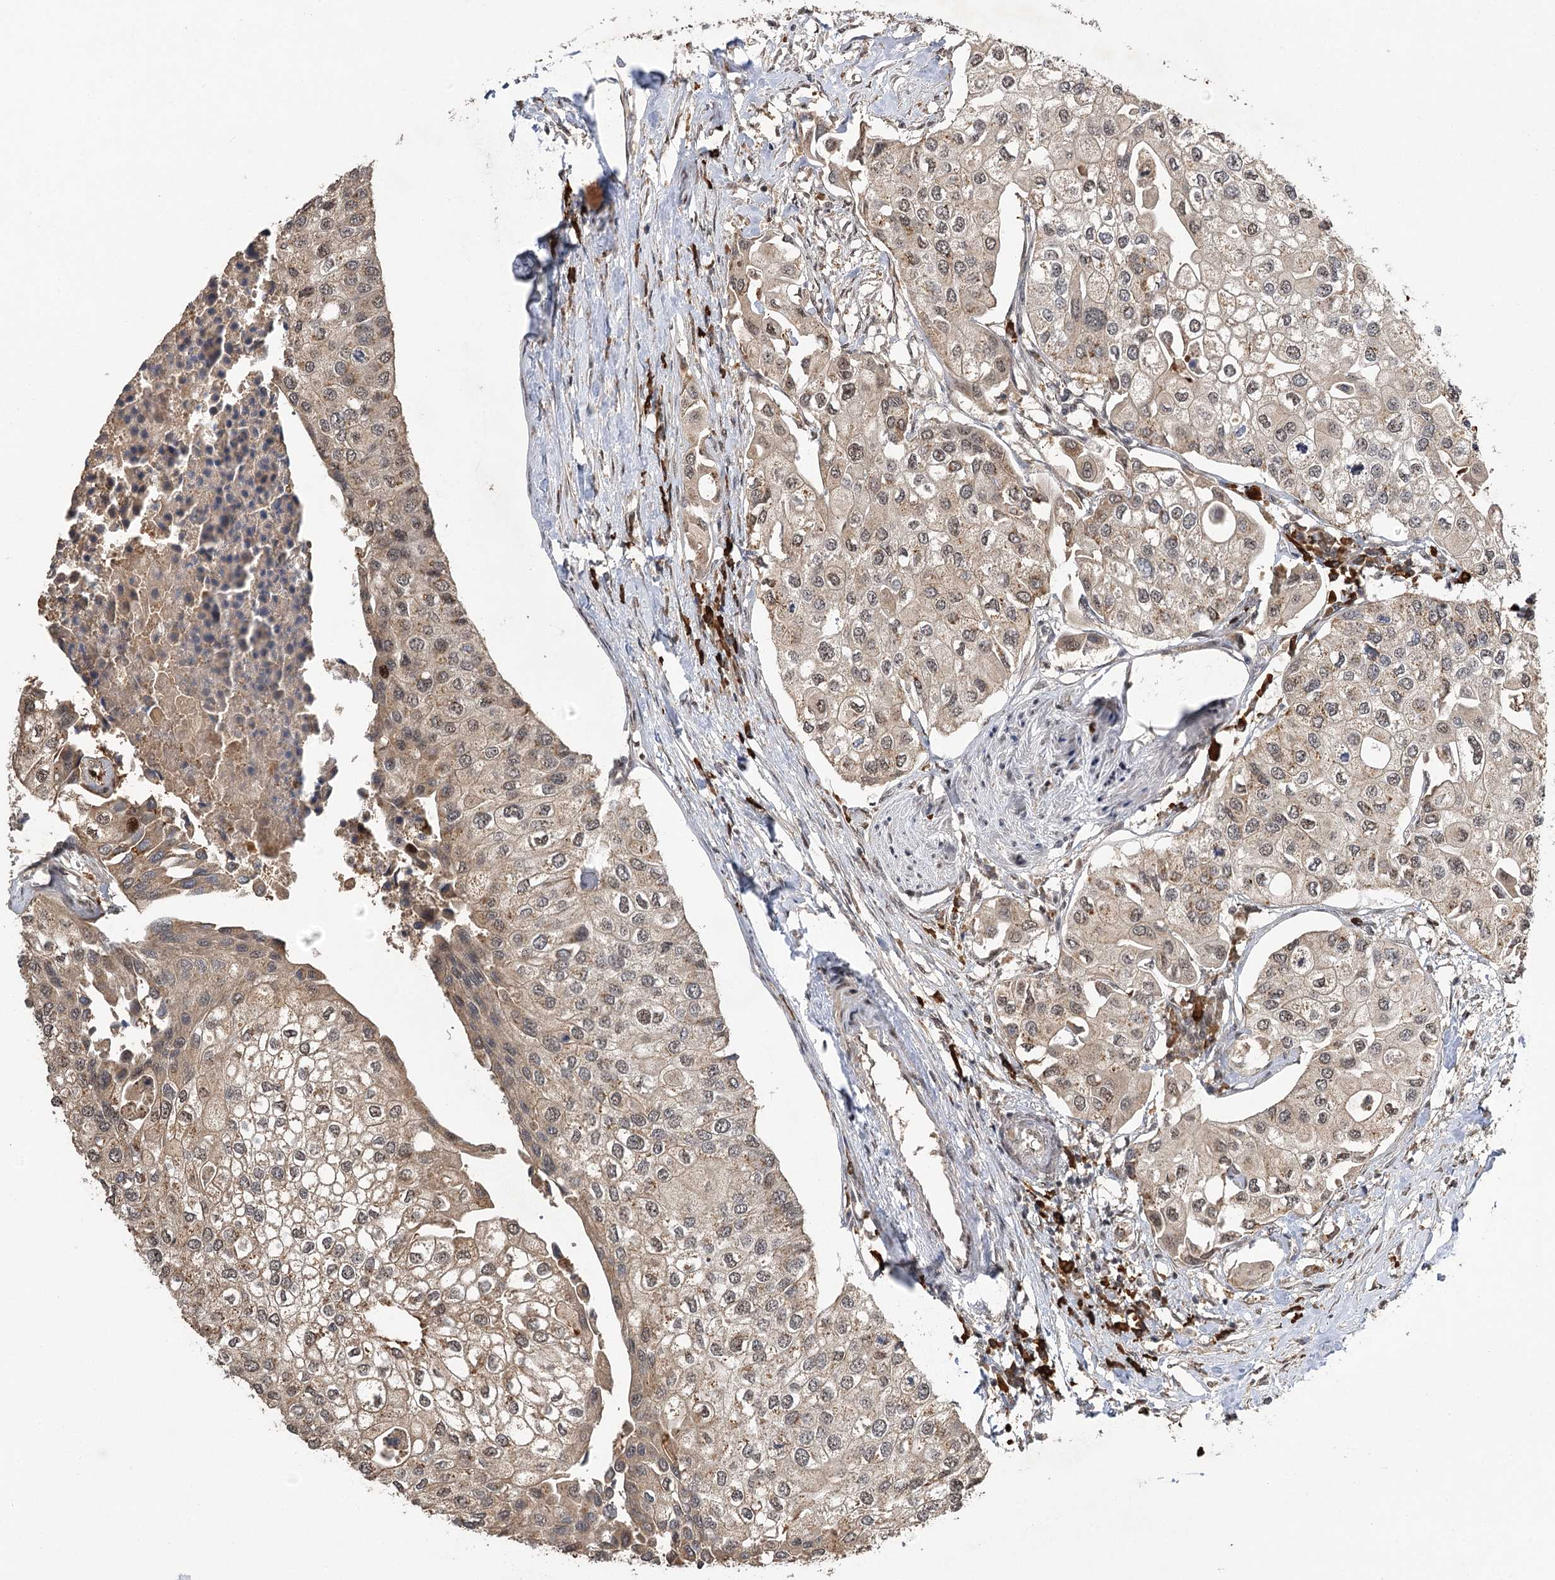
{"staining": {"intensity": "weak", "quantity": ">75%", "location": "cytoplasmic/membranous"}, "tissue": "urothelial cancer", "cell_type": "Tumor cells", "image_type": "cancer", "snomed": [{"axis": "morphology", "description": "Urothelial carcinoma, High grade"}, {"axis": "topography", "description": "Urinary bladder"}], "caption": "Tumor cells exhibit low levels of weak cytoplasmic/membranous positivity in about >75% of cells in human high-grade urothelial carcinoma. The protein of interest is shown in brown color, while the nuclei are stained blue.", "gene": "PYROXD1", "patient": {"sex": "male", "age": 64}}